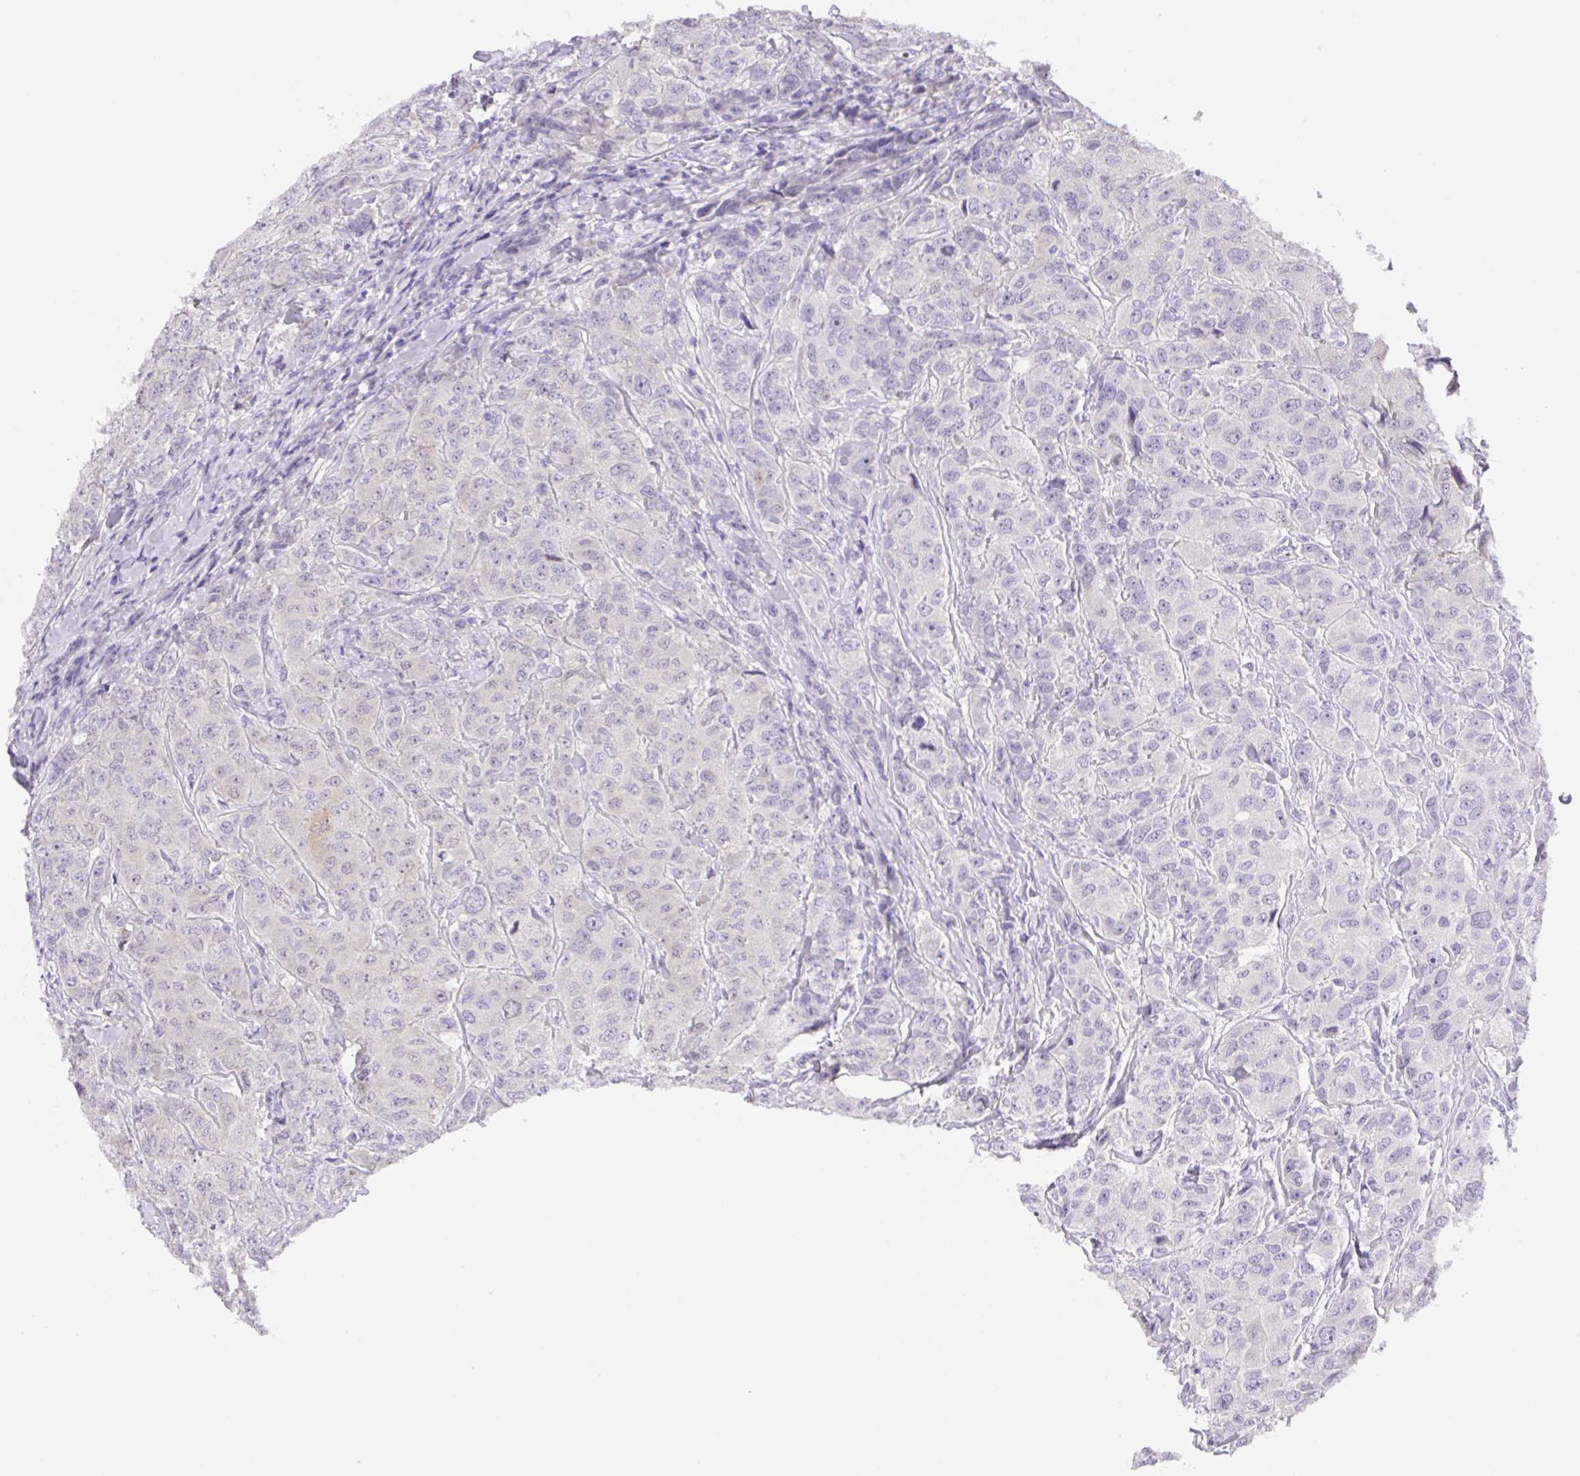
{"staining": {"intensity": "negative", "quantity": "none", "location": "none"}, "tissue": "breast cancer", "cell_type": "Tumor cells", "image_type": "cancer", "snomed": [{"axis": "morphology", "description": "Duct carcinoma"}, {"axis": "topography", "description": "Breast"}], "caption": "An immunohistochemistry micrograph of breast cancer (invasive ductal carcinoma) is shown. There is no staining in tumor cells of breast cancer (invasive ductal carcinoma).", "gene": "KLK8", "patient": {"sex": "female", "age": 43}}